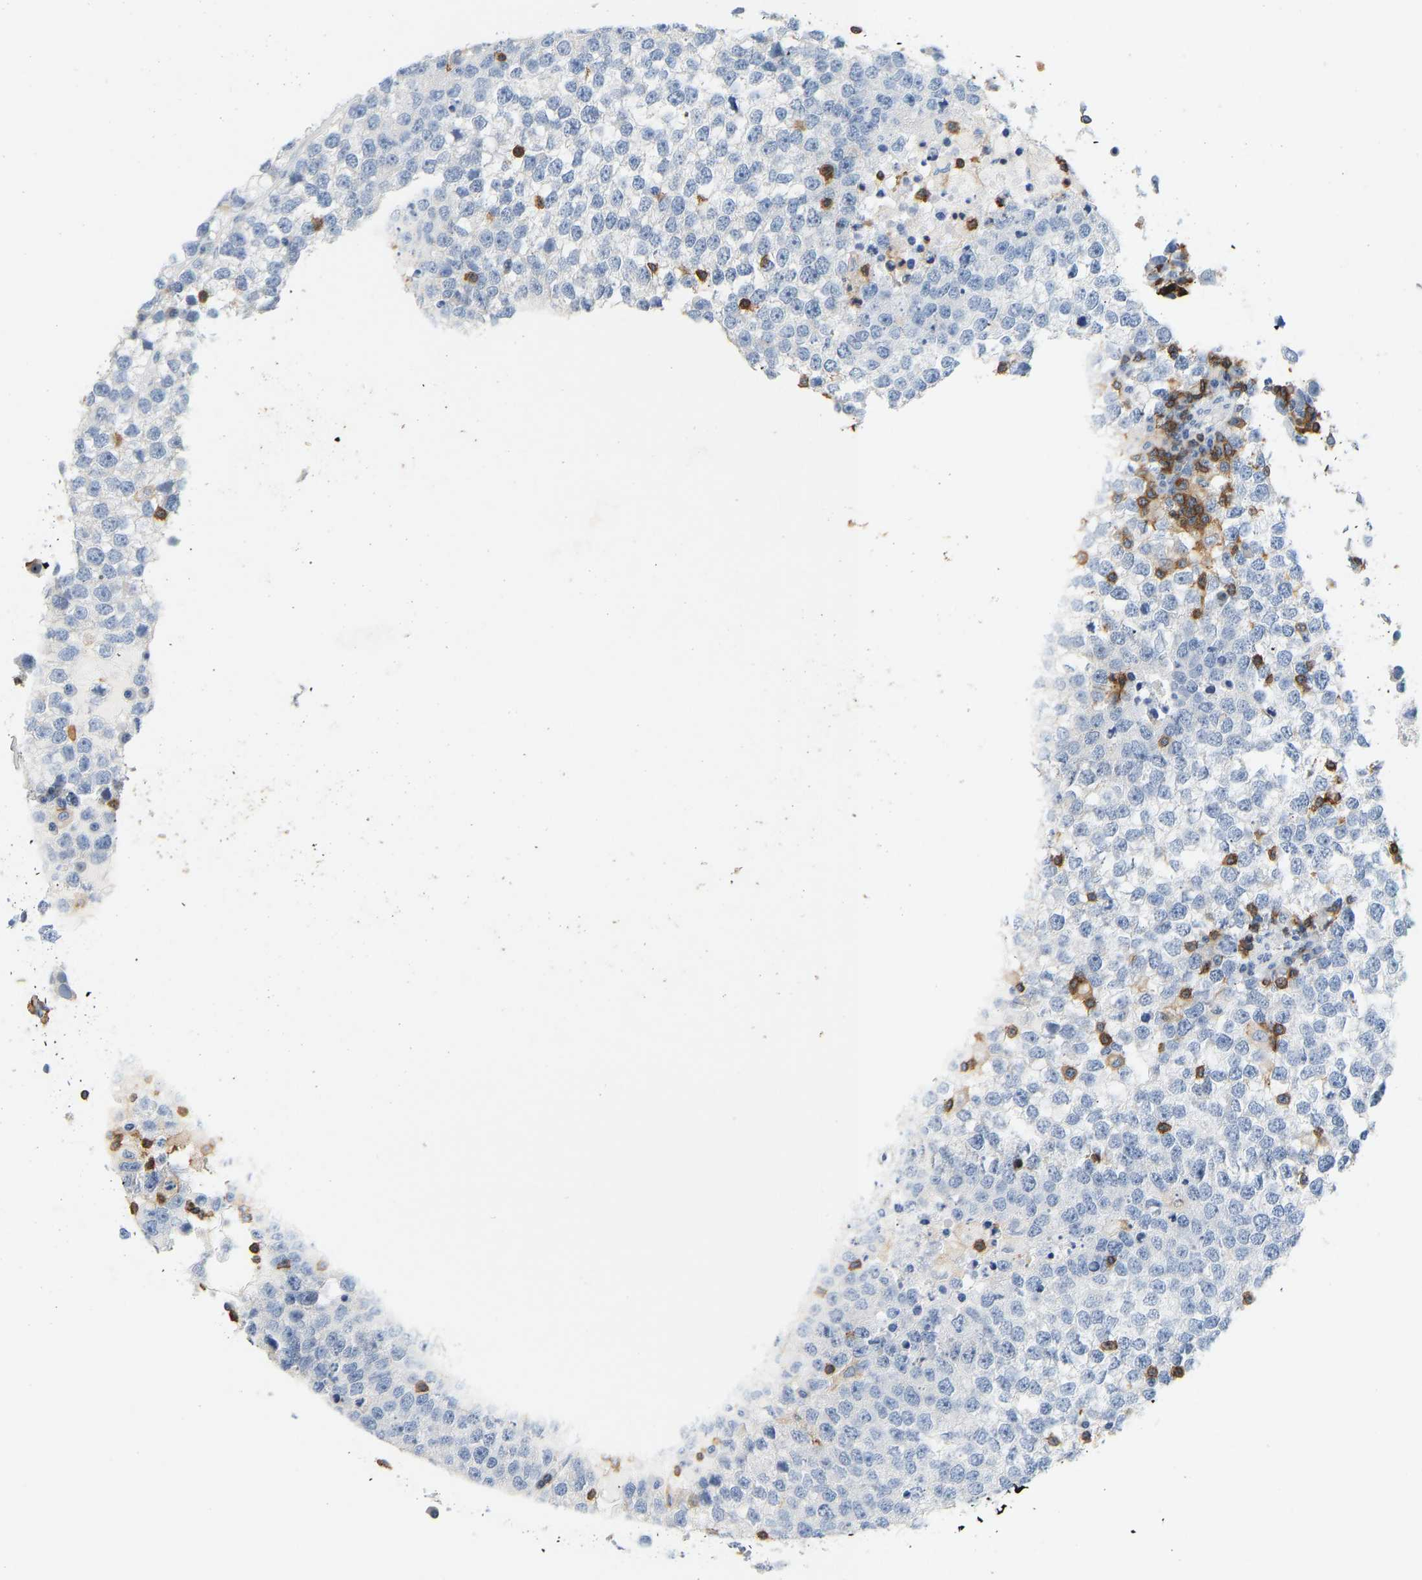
{"staining": {"intensity": "negative", "quantity": "none", "location": "none"}, "tissue": "testis cancer", "cell_type": "Tumor cells", "image_type": "cancer", "snomed": [{"axis": "morphology", "description": "Seminoma, NOS"}, {"axis": "topography", "description": "Testis"}], "caption": "High magnification brightfield microscopy of testis cancer (seminoma) stained with DAB (3,3'-diaminobenzidine) (brown) and counterstained with hematoxylin (blue): tumor cells show no significant expression.", "gene": "EVL", "patient": {"sex": "male", "age": 65}}